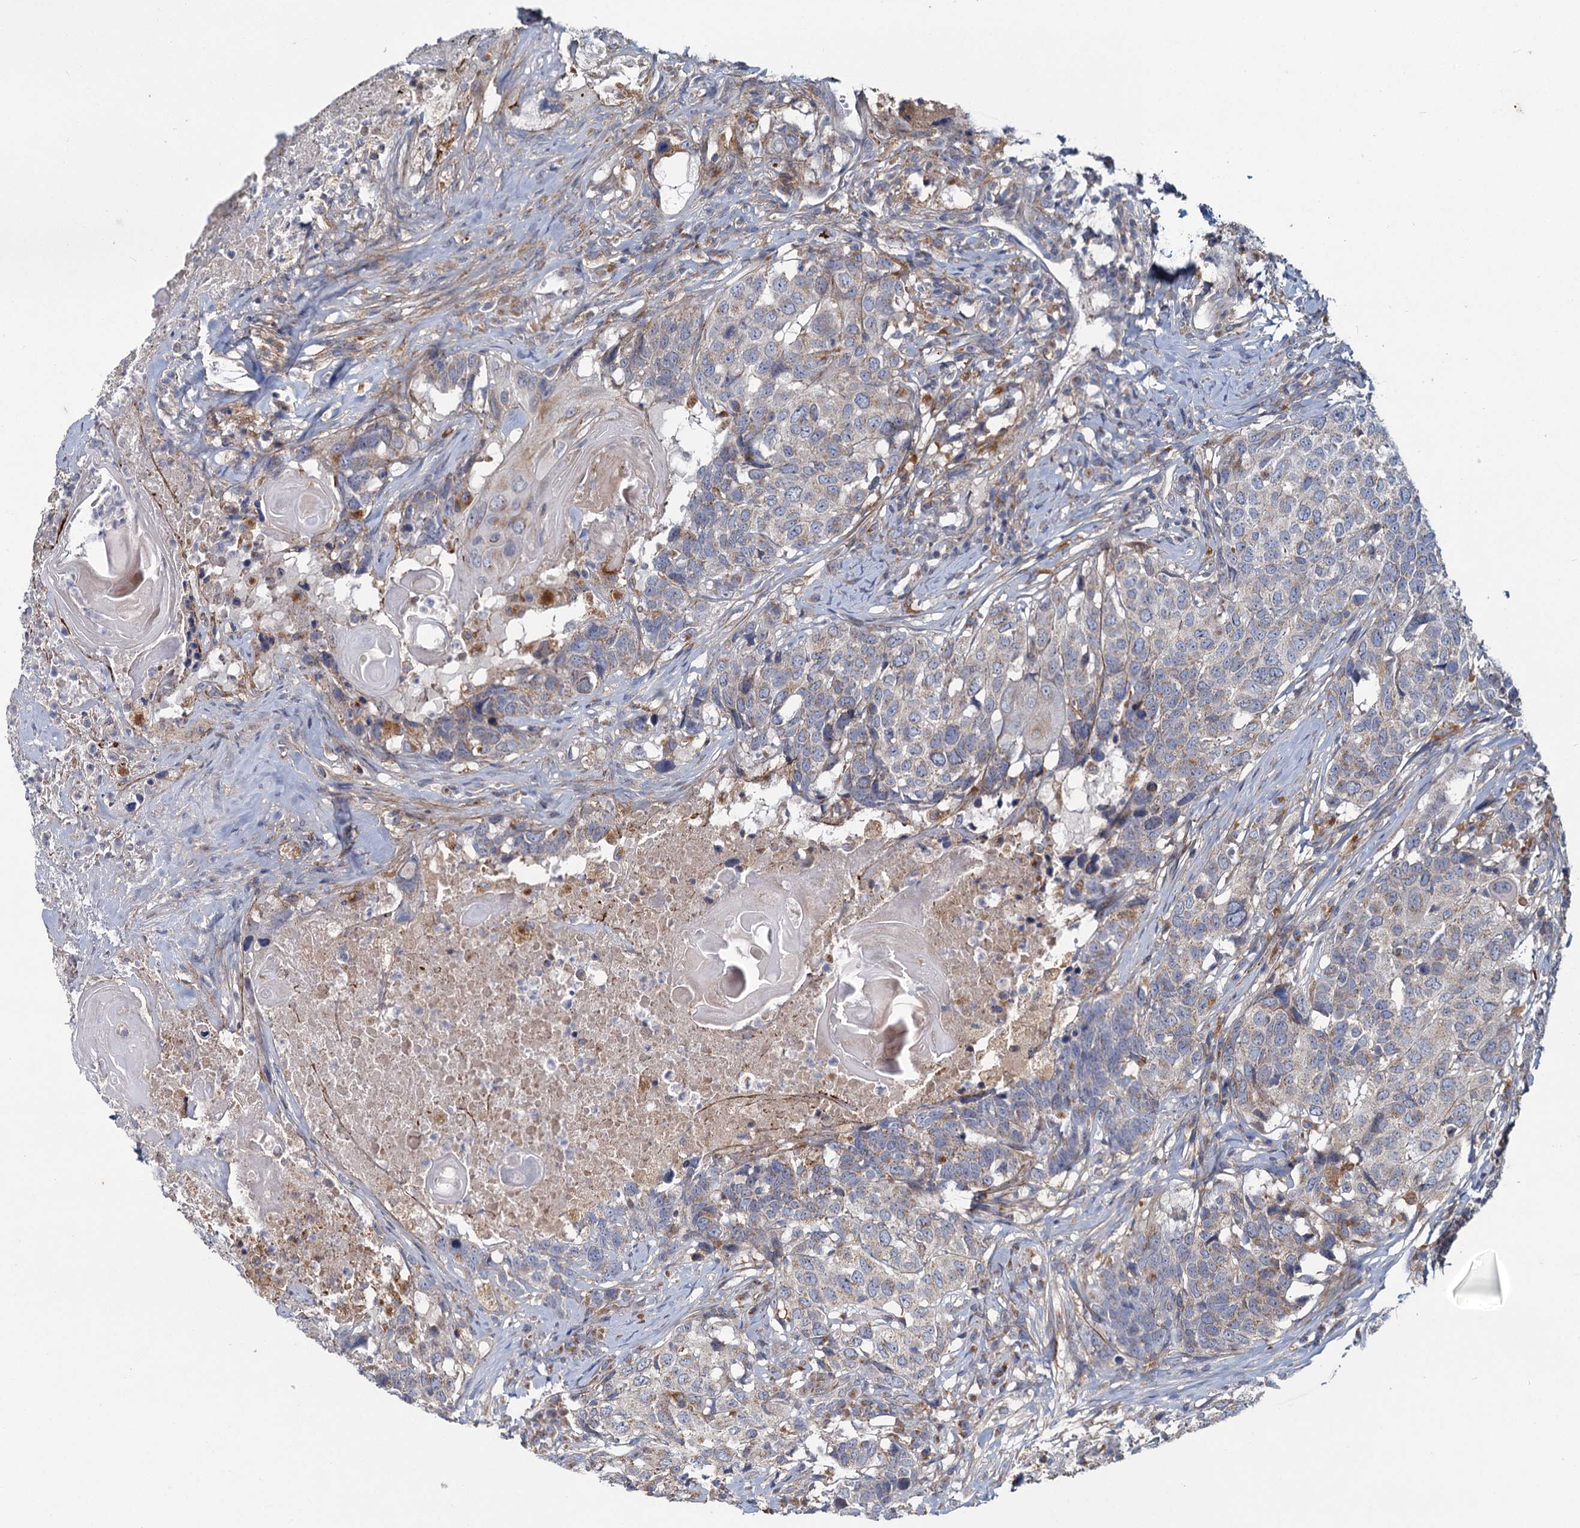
{"staining": {"intensity": "weak", "quantity": "<25%", "location": "cytoplasmic/membranous"}, "tissue": "head and neck cancer", "cell_type": "Tumor cells", "image_type": "cancer", "snomed": [{"axis": "morphology", "description": "Squamous cell carcinoma, NOS"}, {"axis": "topography", "description": "Head-Neck"}], "caption": "Human head and neck cancer (squamous cell carcinoma) stained for a protein using IHC reveals no positivity in tumor cells.", "gene": "ADCY2", "patient": {"sex": "male", "age": 66}}